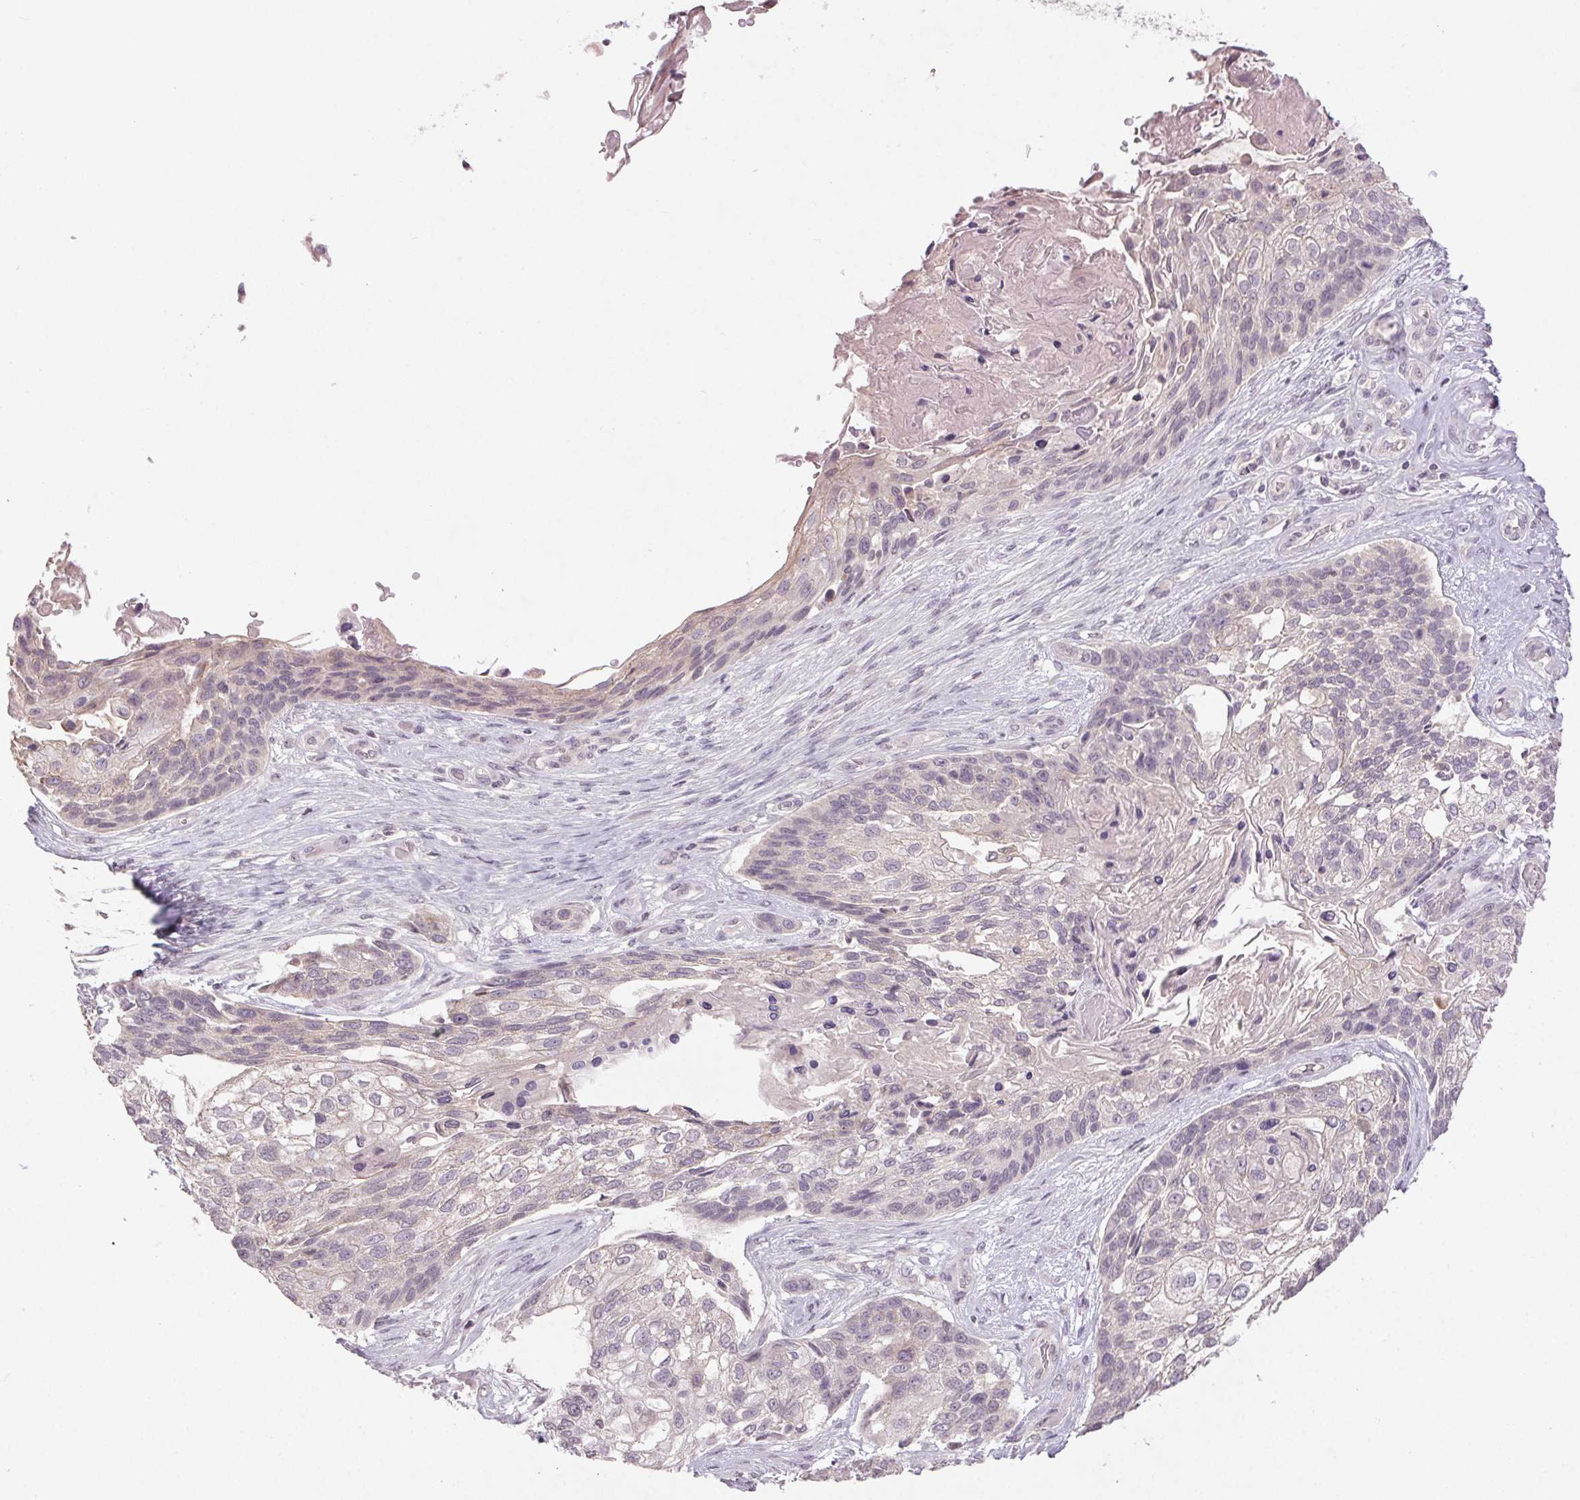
{"staining": {"intensity": "negative", "quantity": "none", "location": "none"}, "tissue": "lung cancer", "cell_type": "Tumor cells", "image_type": "cancer", "snomed": [{"axis": "morphology", "description": "Squamous cell carcinoma, NOS"}, {"axis": "topography", "description": "Lung"}], "caption": "Immunohistochemistry (IHC) image of human squamous cell carcinoma (lung) stained for a protein (brown), which reveals no staining in tumor cells.", "gene": "KLRC3", "patient": {"sex": "male", "age": 69}}